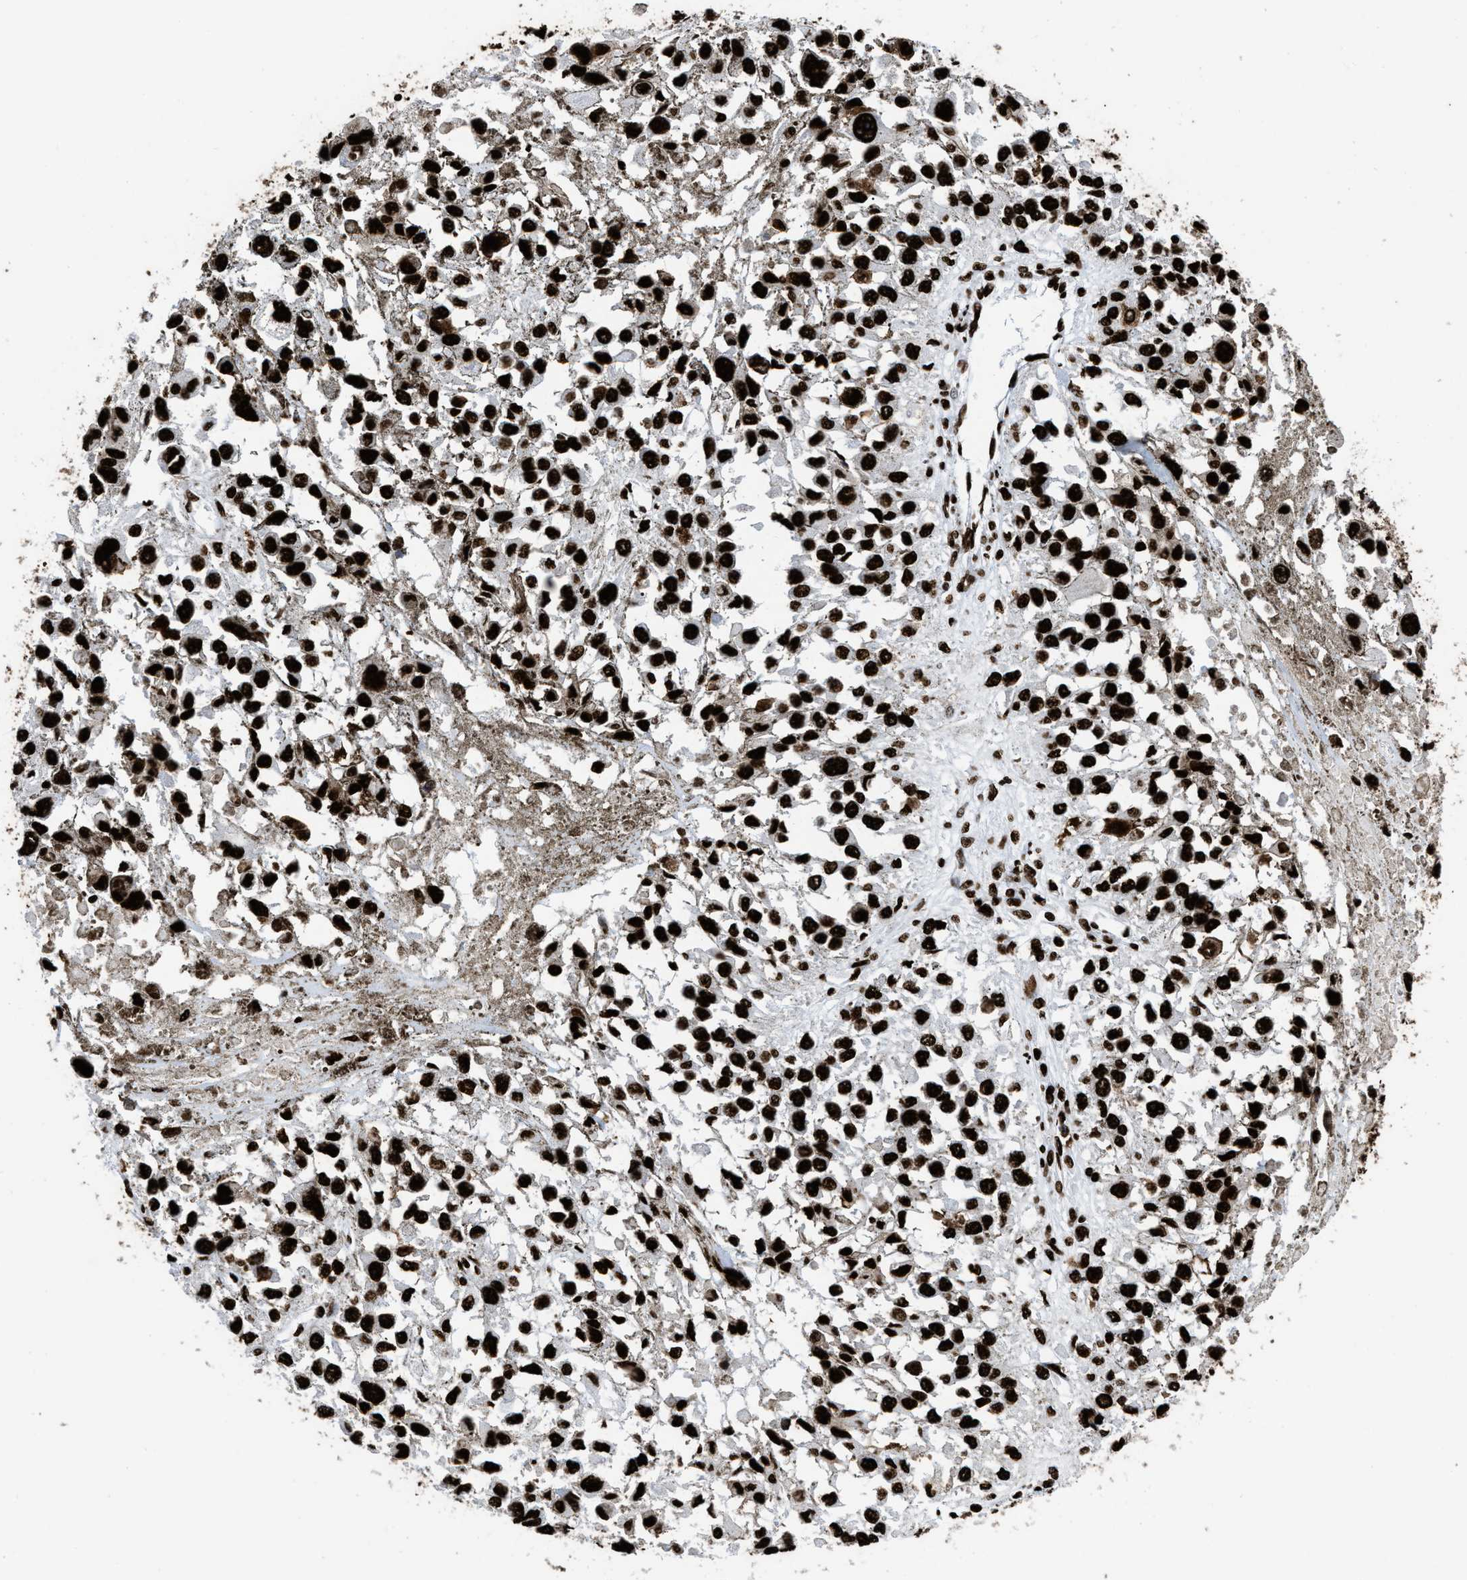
{"staining": {"intensity": "strong", "quantity": ">75%", "location": "nuclear"}, "tissue": "melanoma", "cell_type": "Tumor cells", "image_type": "cancer", "snomed": [{"axis": "morphology", "description": "Malignant melanoma, Metastatic site"}, {"axis": "topography", "description": "Lymph node"}], "caption": "The immunohistochemical stain shows strong nuclear staining in tumor cells of malignant melanoma (metastatic site) tissue.", "gene": "HNRNPM", "patient": {"sex": "male", "age": 59}}